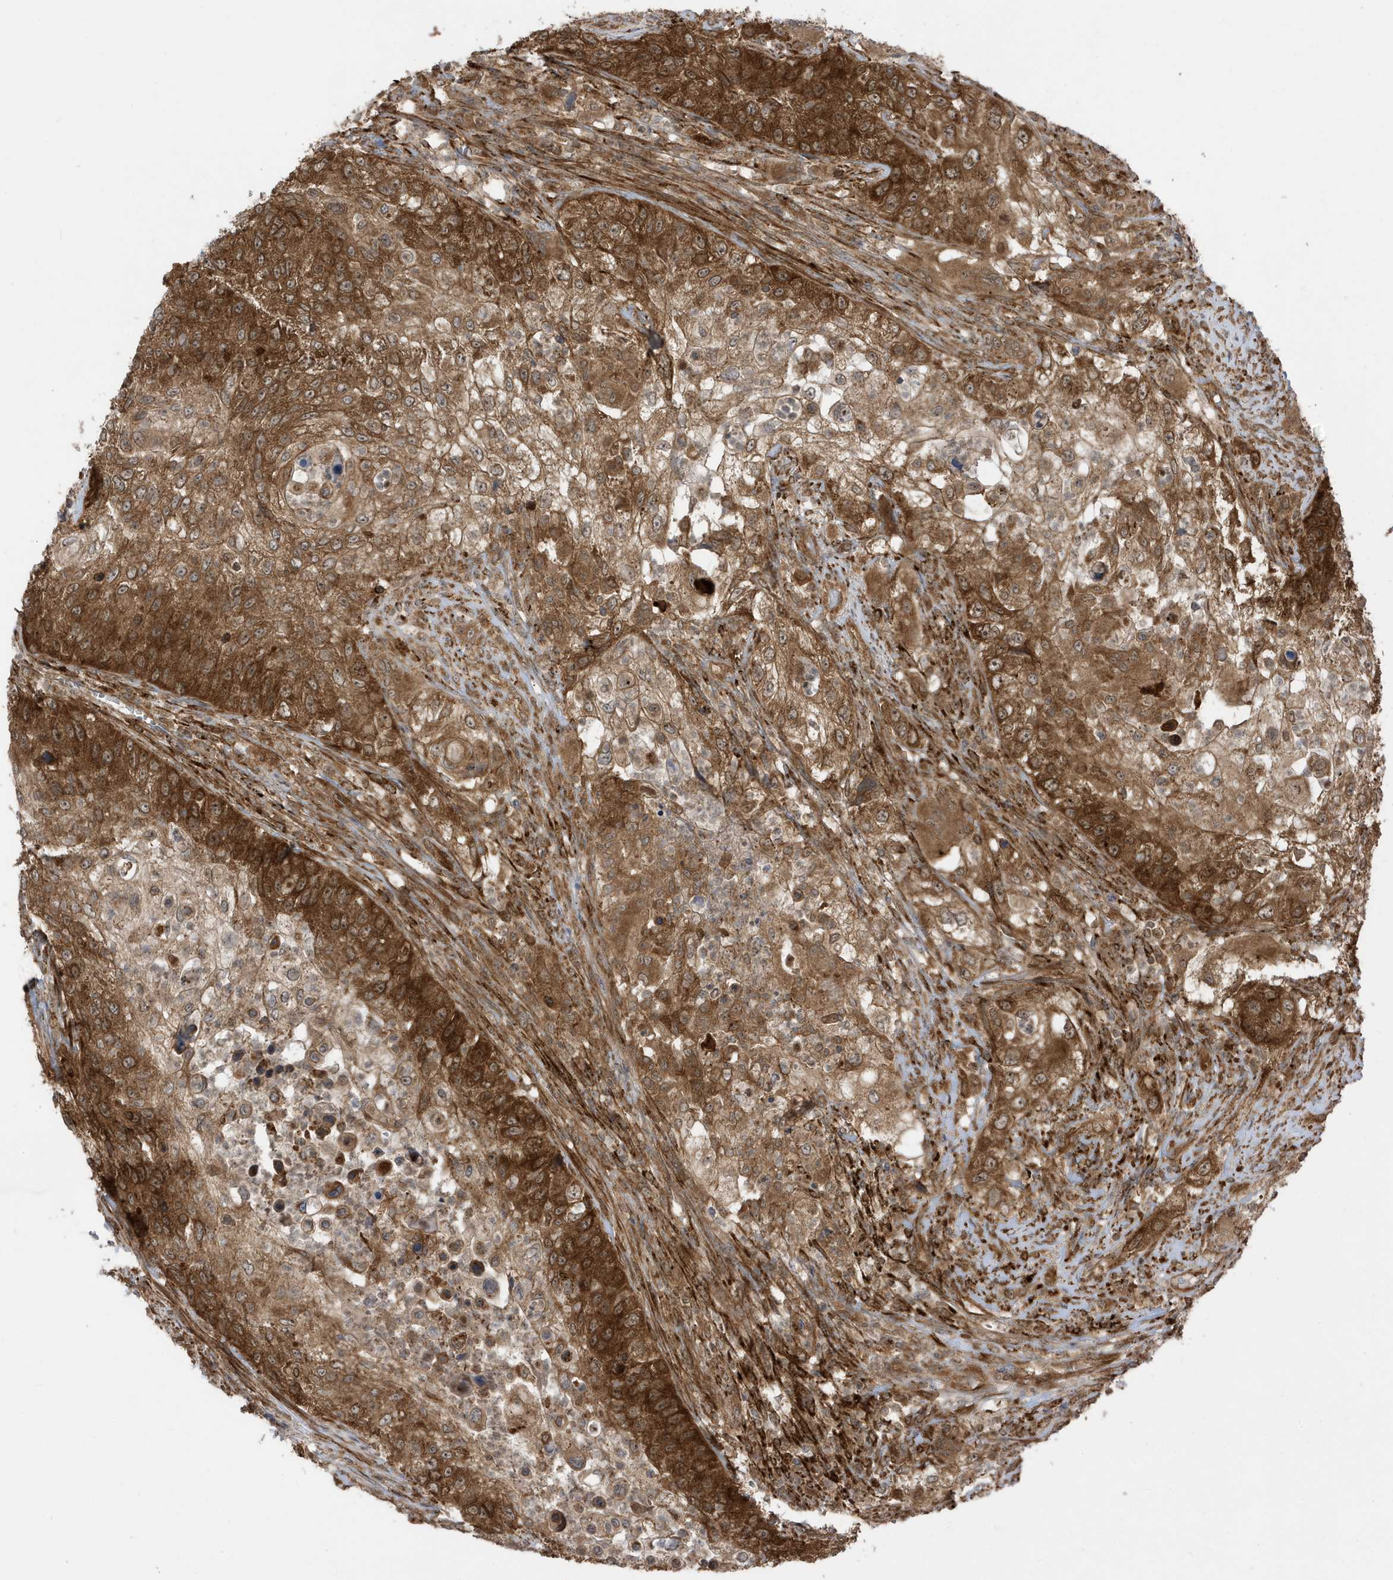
{"staining": {"intensity": "strong", "quantity": ">75%", "location": "cytoplasmic/membranous"}, "tissue": "urothelial cancer", "cell_type": "Tumor cells", "image_type": "cancer", "snomed": [{"axis": "morphology", "description": "Urothelial carcinoma, High grade"}, {"axis": "topography", "description": "Urinary bladder"}], "caption": "Tumor cells demonstrate strong cytoplasmic/membranous expression in approximately >75% of cells in urothelial cancer.", "gene": "DHX36", "patient": {"sex": "female", "age": 60}}